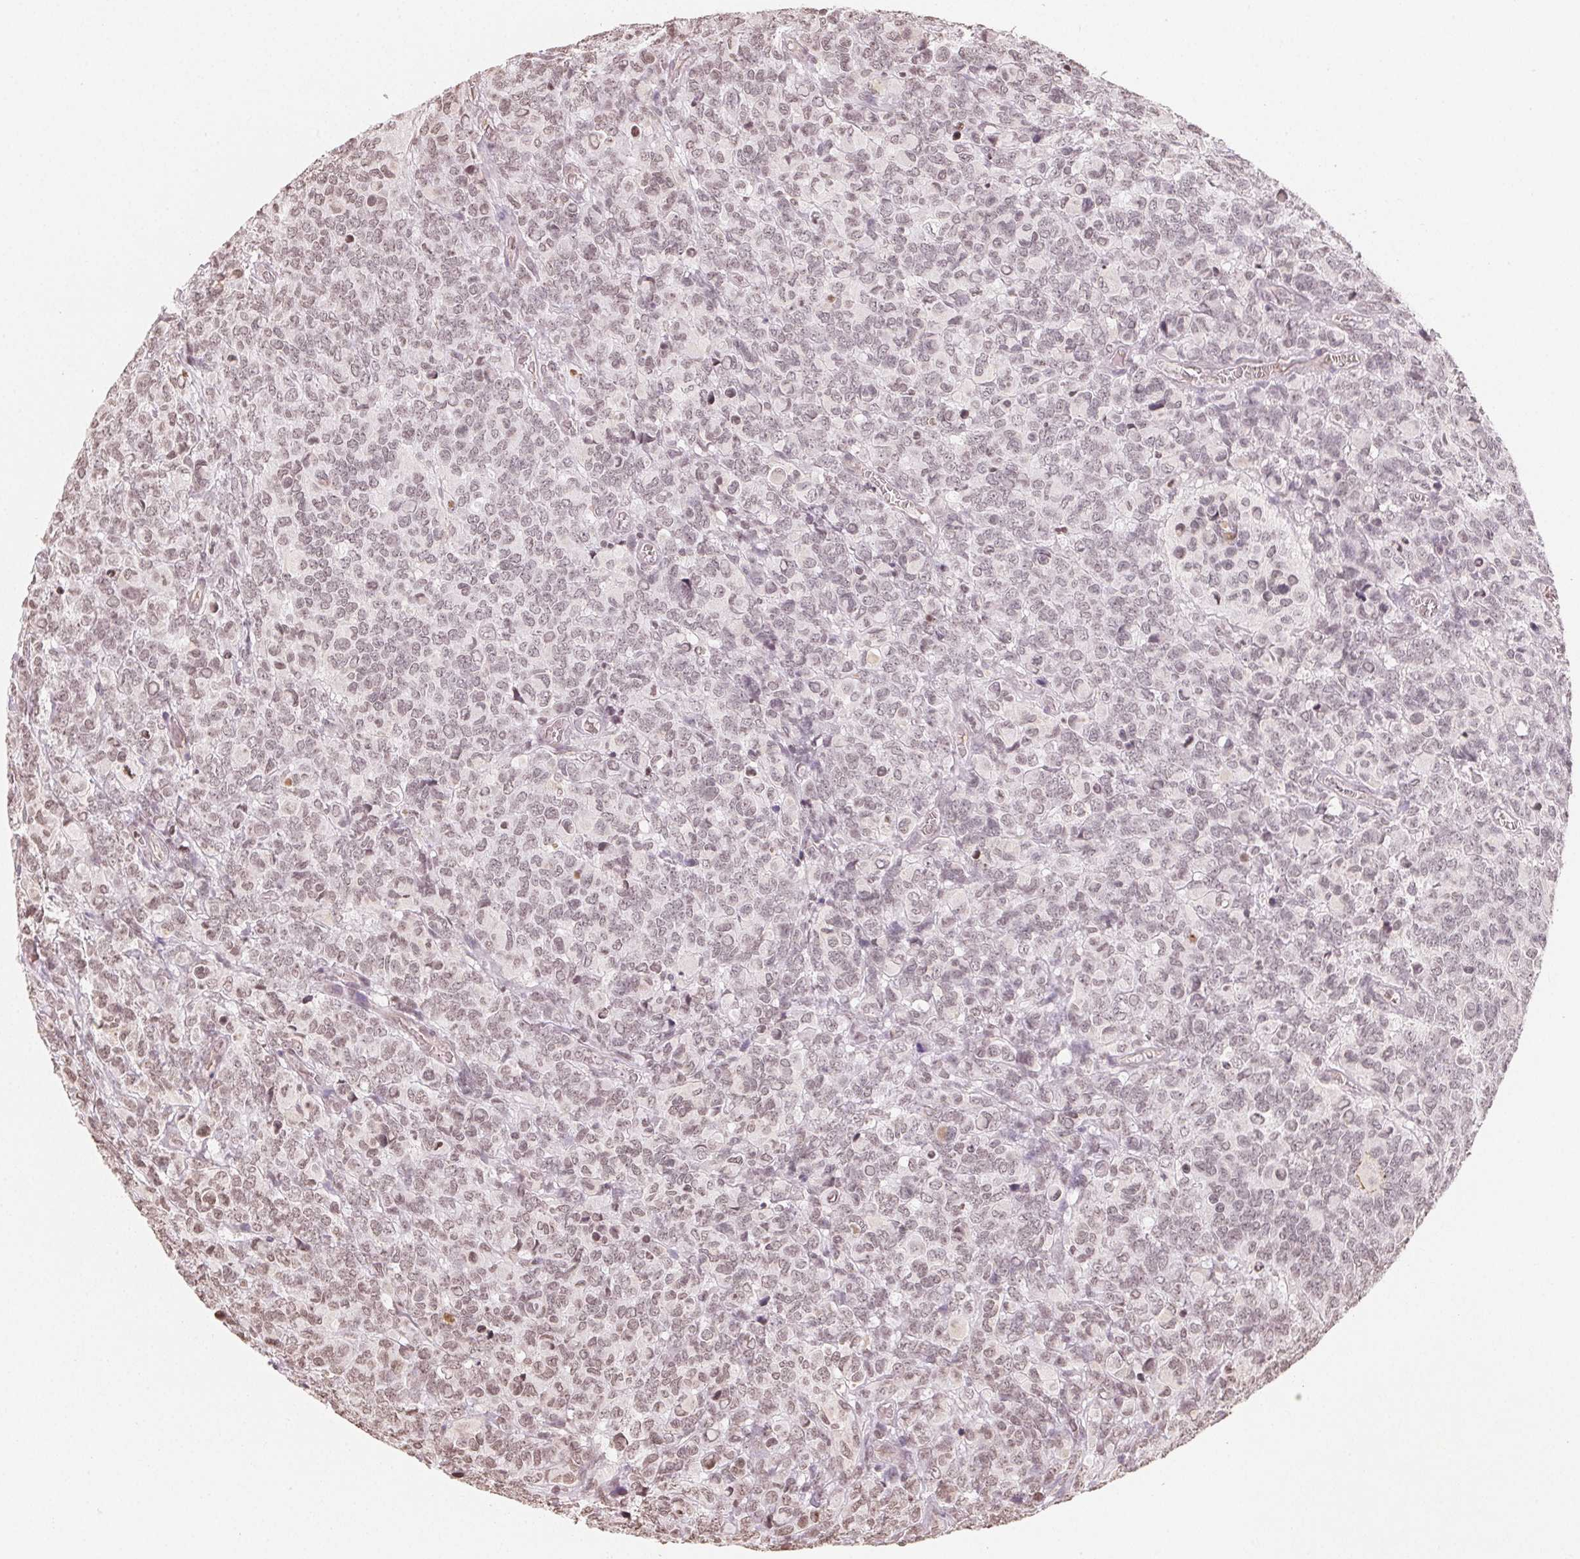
{"staining": {"intensity": "weak", "quantity": "25%-75%", "location": "nuclear"}, "tissue": "glioma", "cell_type": "Tumor cells", "image_type": "cancer", "snomed": [{"axis": "morphology", "description": "Glioma, malignant, High grade"}, {"axis": "topography", "description": "Brain"}], "caption": "IHC staining of glioma, which exhibits low levels of weak nuclear expression in about 25%-75% of tumor cells indicating weak nuclear protein positivity. The staining was performed using DAB (brown) for protein detection and nuclei were counterstained in hematoxylin (blue).", "gene": "TBP", "patient": {"sex": "male", "age": 39}}